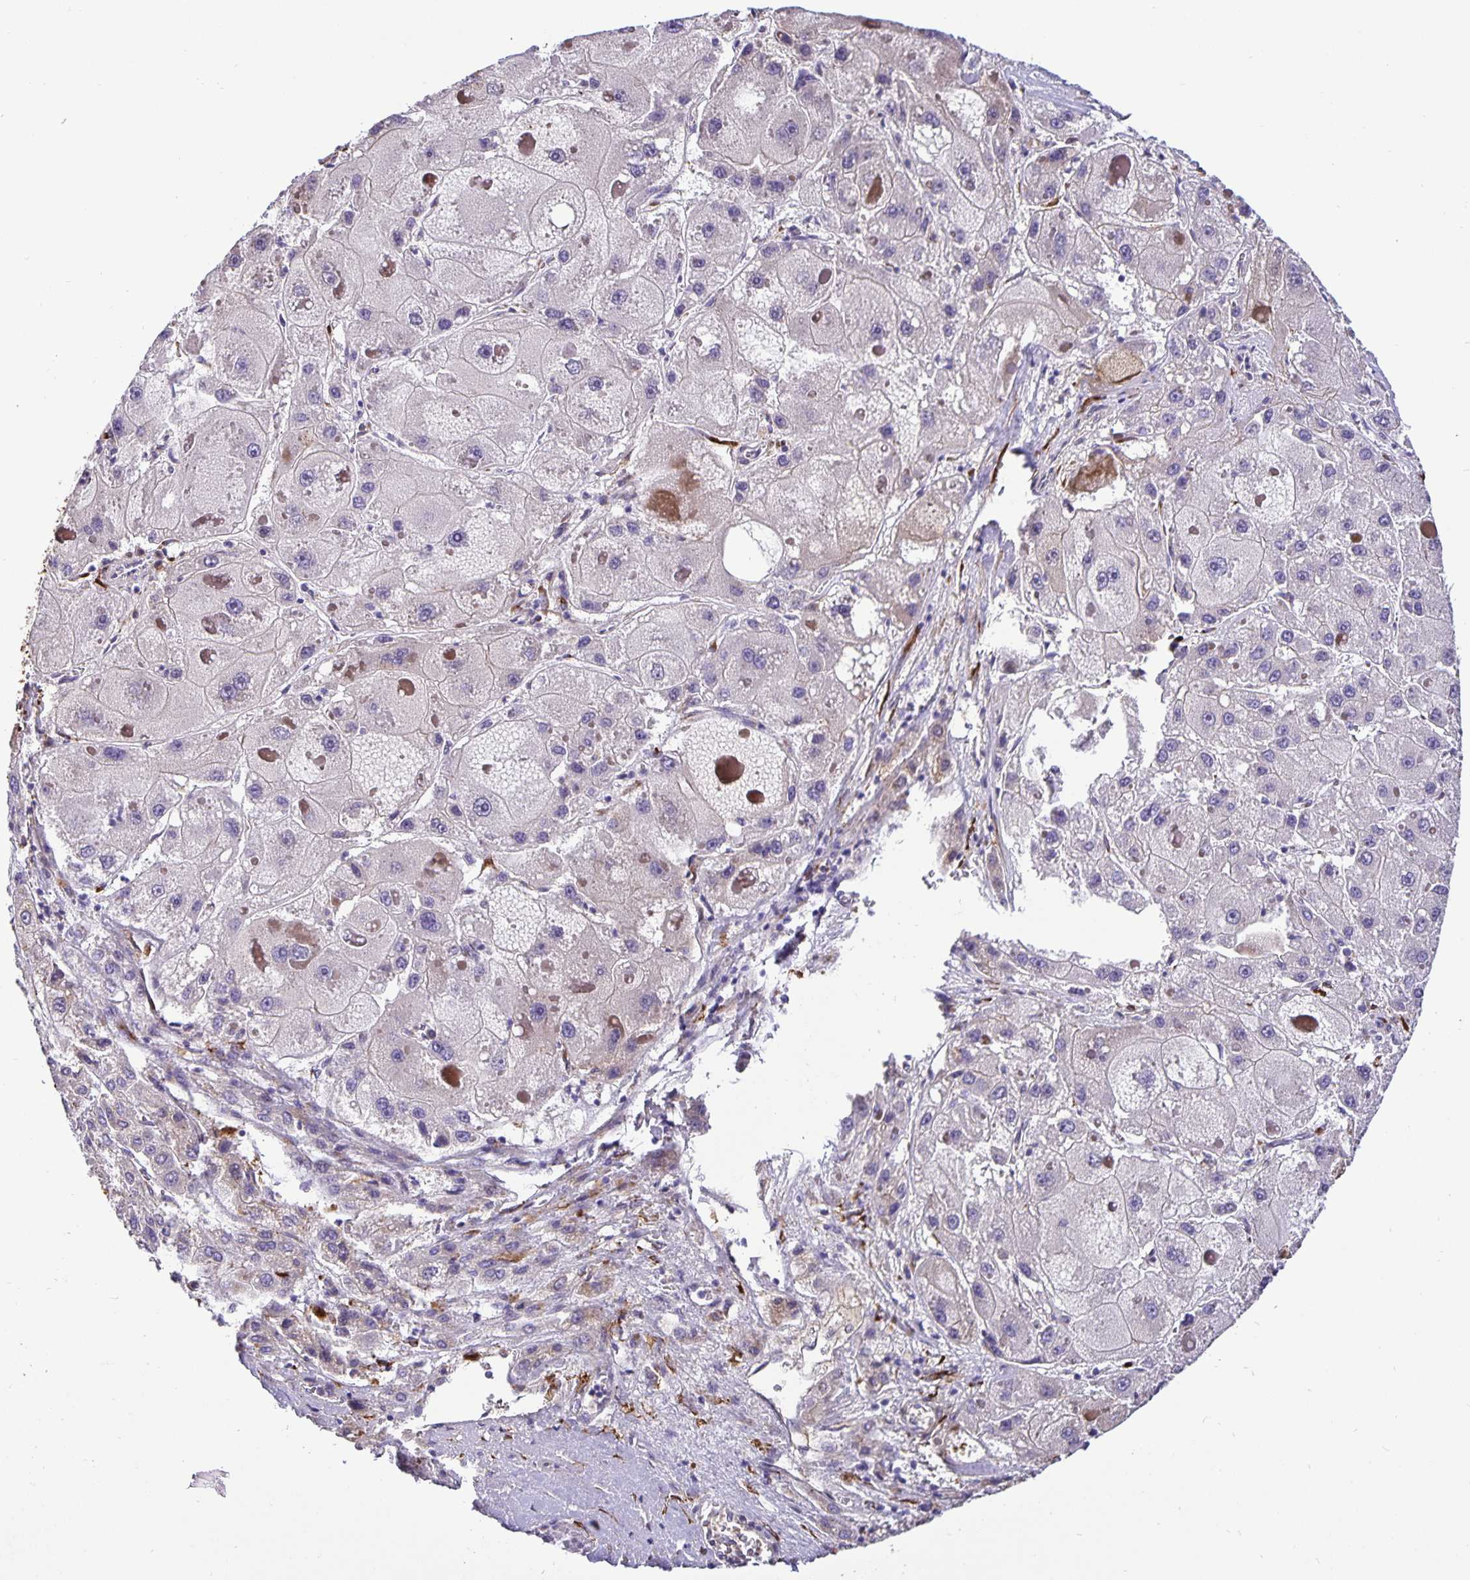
{"staining": {"intensity": "negative", "quantity": "none", "location": "none"}, "tissue": "liver cancer", "cell_type": "Tumor cells", "image_type": "cancer", "snomed": [{"axis": "morphology", "description": "Carcinoma, Hepatocellular, NOS"}, {"axis": "topography", "description": "Liver"}], "caption": "Micrograph shows no significant protein staining in tumor cells of liver cancer (hepatocellular carcinoma).", "gene": "EML6", "patient": {"sex": "female", "age": 73}}